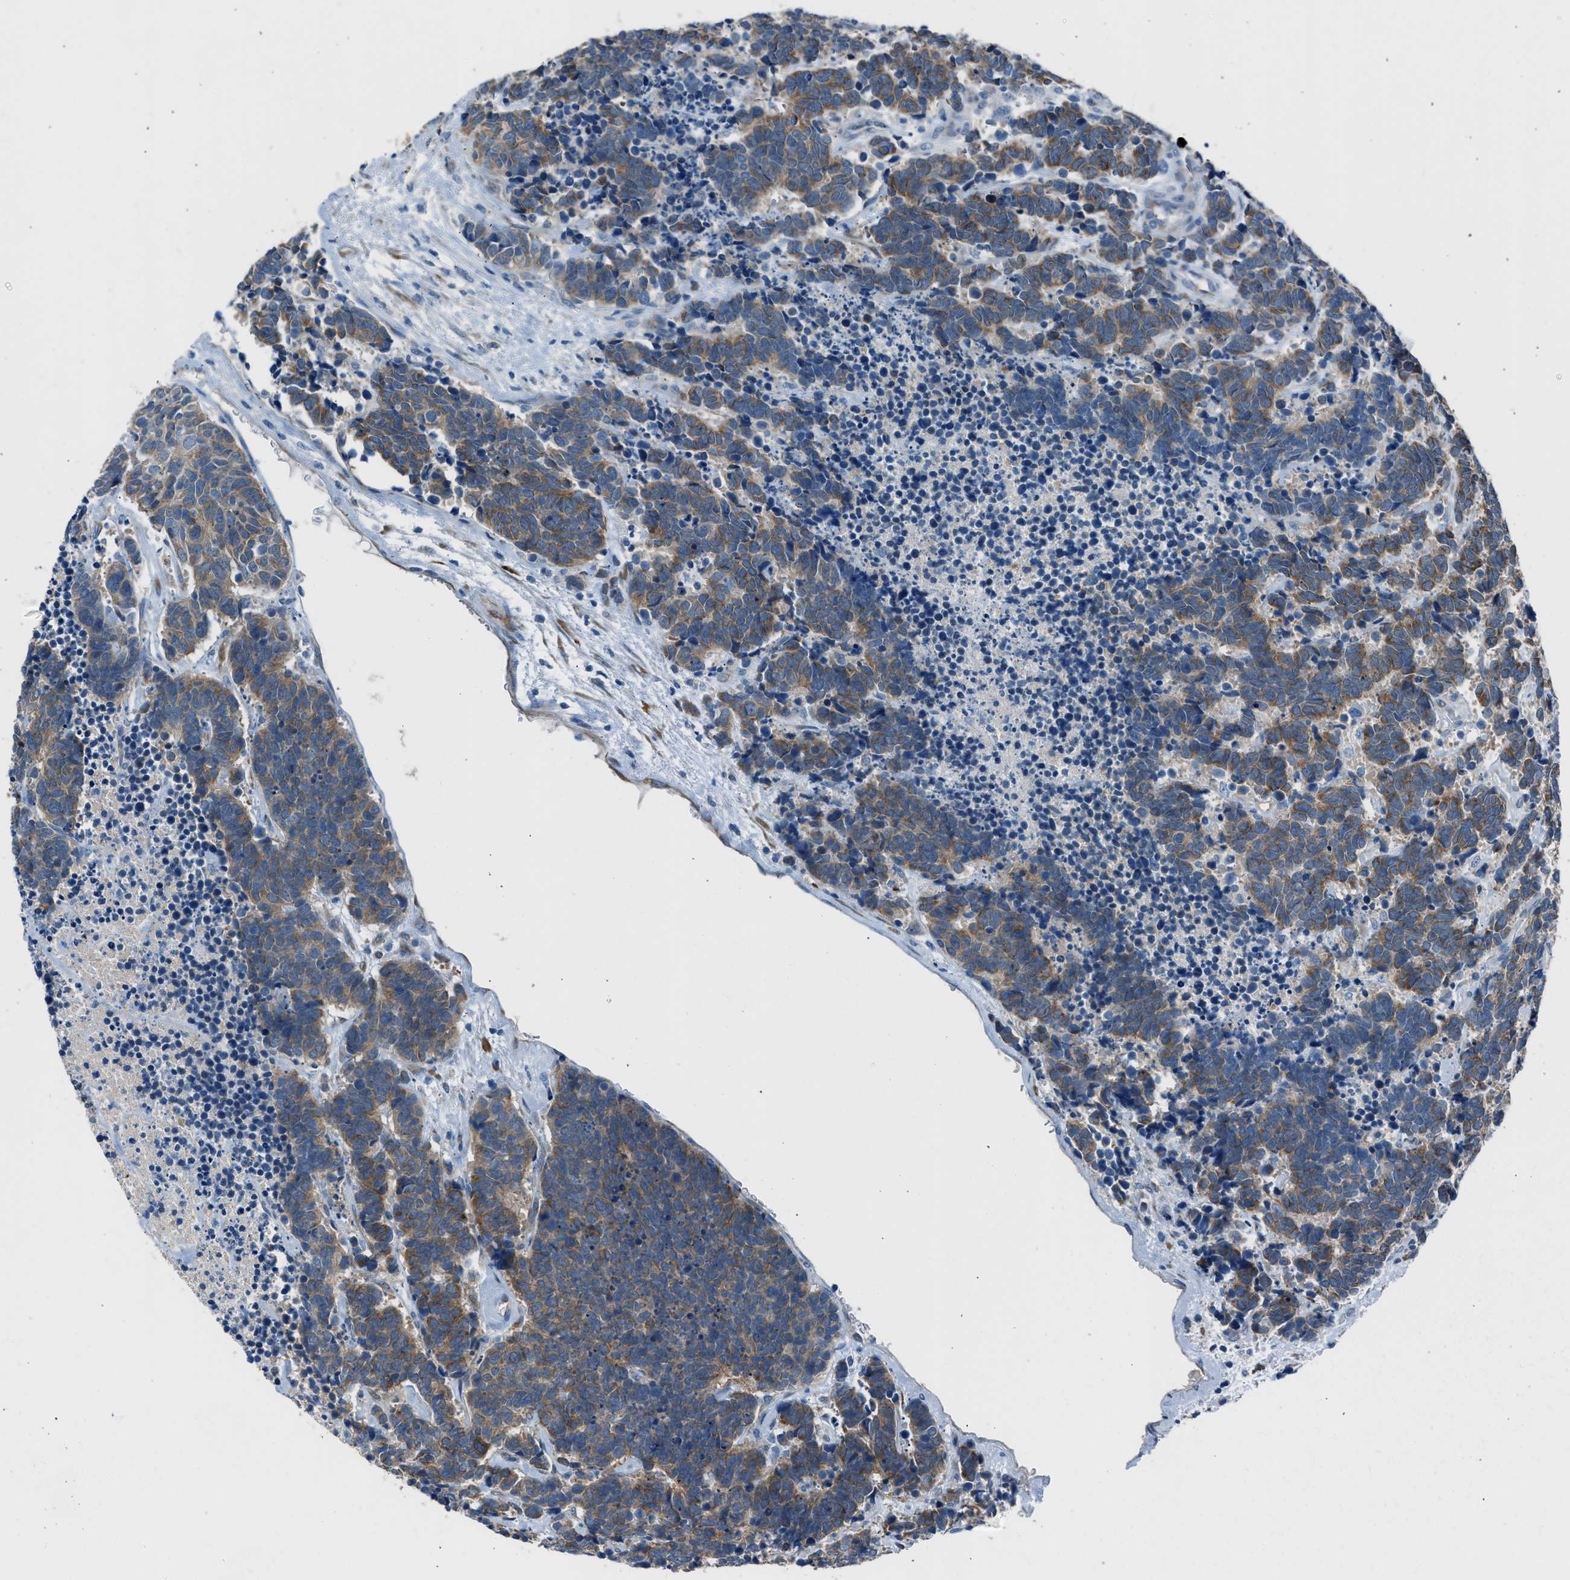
{"staining": {"intensity": "moderate", "quantity": "25%-75%", "location": "cytoplasmic/membranous"}, "tissue": "carcinoid", "cell_type": "Tumor cells", "image_type": "cancer", "snomed": [{"axis": "morphology", "description": "Carcinoma, NOS"}, {"axis": "morphology", "description": "Carcinoid, malignant, NOS"}, {"axis": "topography", "description": "Urinary bladder"}], "caption": "A high-resolution histopathology image shows IHC staining of carcinoma, which demonstrates moderate cytoplasmic/membranous positivity in approximately 25%-75% of tumor cells.", "gene": "RNF41", "patient": {"sex": "male", "age": 57}}